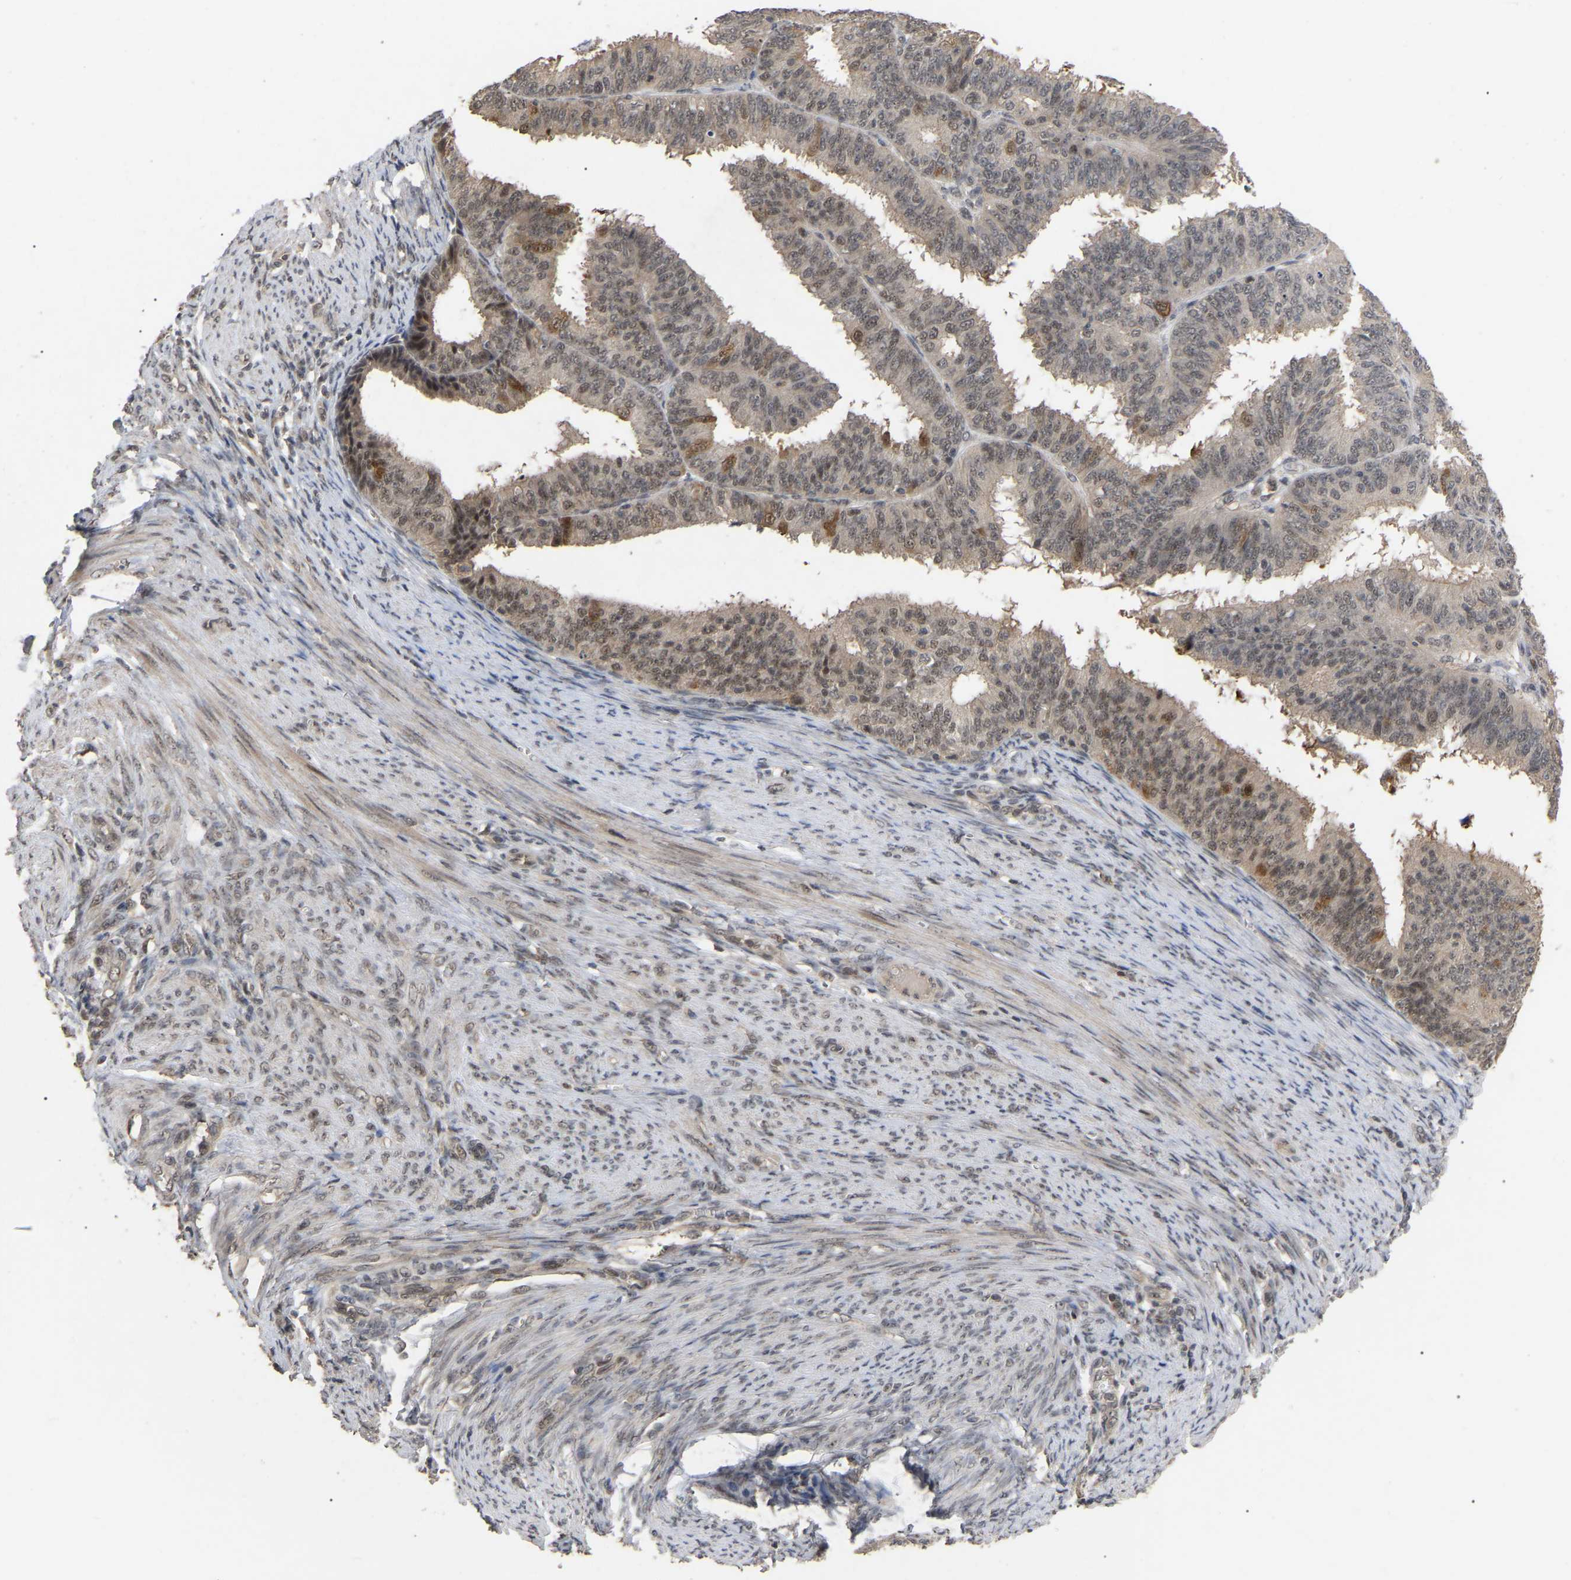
{"staining": {"intensity": "weak", "quantity": ">75%", "location": "cytoplasmic/membranous,nuclear"}, "tissue": "endometrial cancer", "cell_type": "Tumor cells", "image_type": "cancer", "snomed": [{"axis": "morphology", "description": "Adenocarcinoma, NOS"}, {"axis": "topography", "description": "Endometrium"}], "caption": "Immunohistochemistry (IHC) of human endometrial cancer (adenocarcinoma) exhibits low levels of weak cytoplasmic/membranous and nuclear staining in about >75% of tumor cells. (Stains: DAB in brown, nuclei in blue, Microscopy: brightfield microscopy at high magnification).", "gene": "JAZF1", "patient": {"sex": "female", "age": 70}}